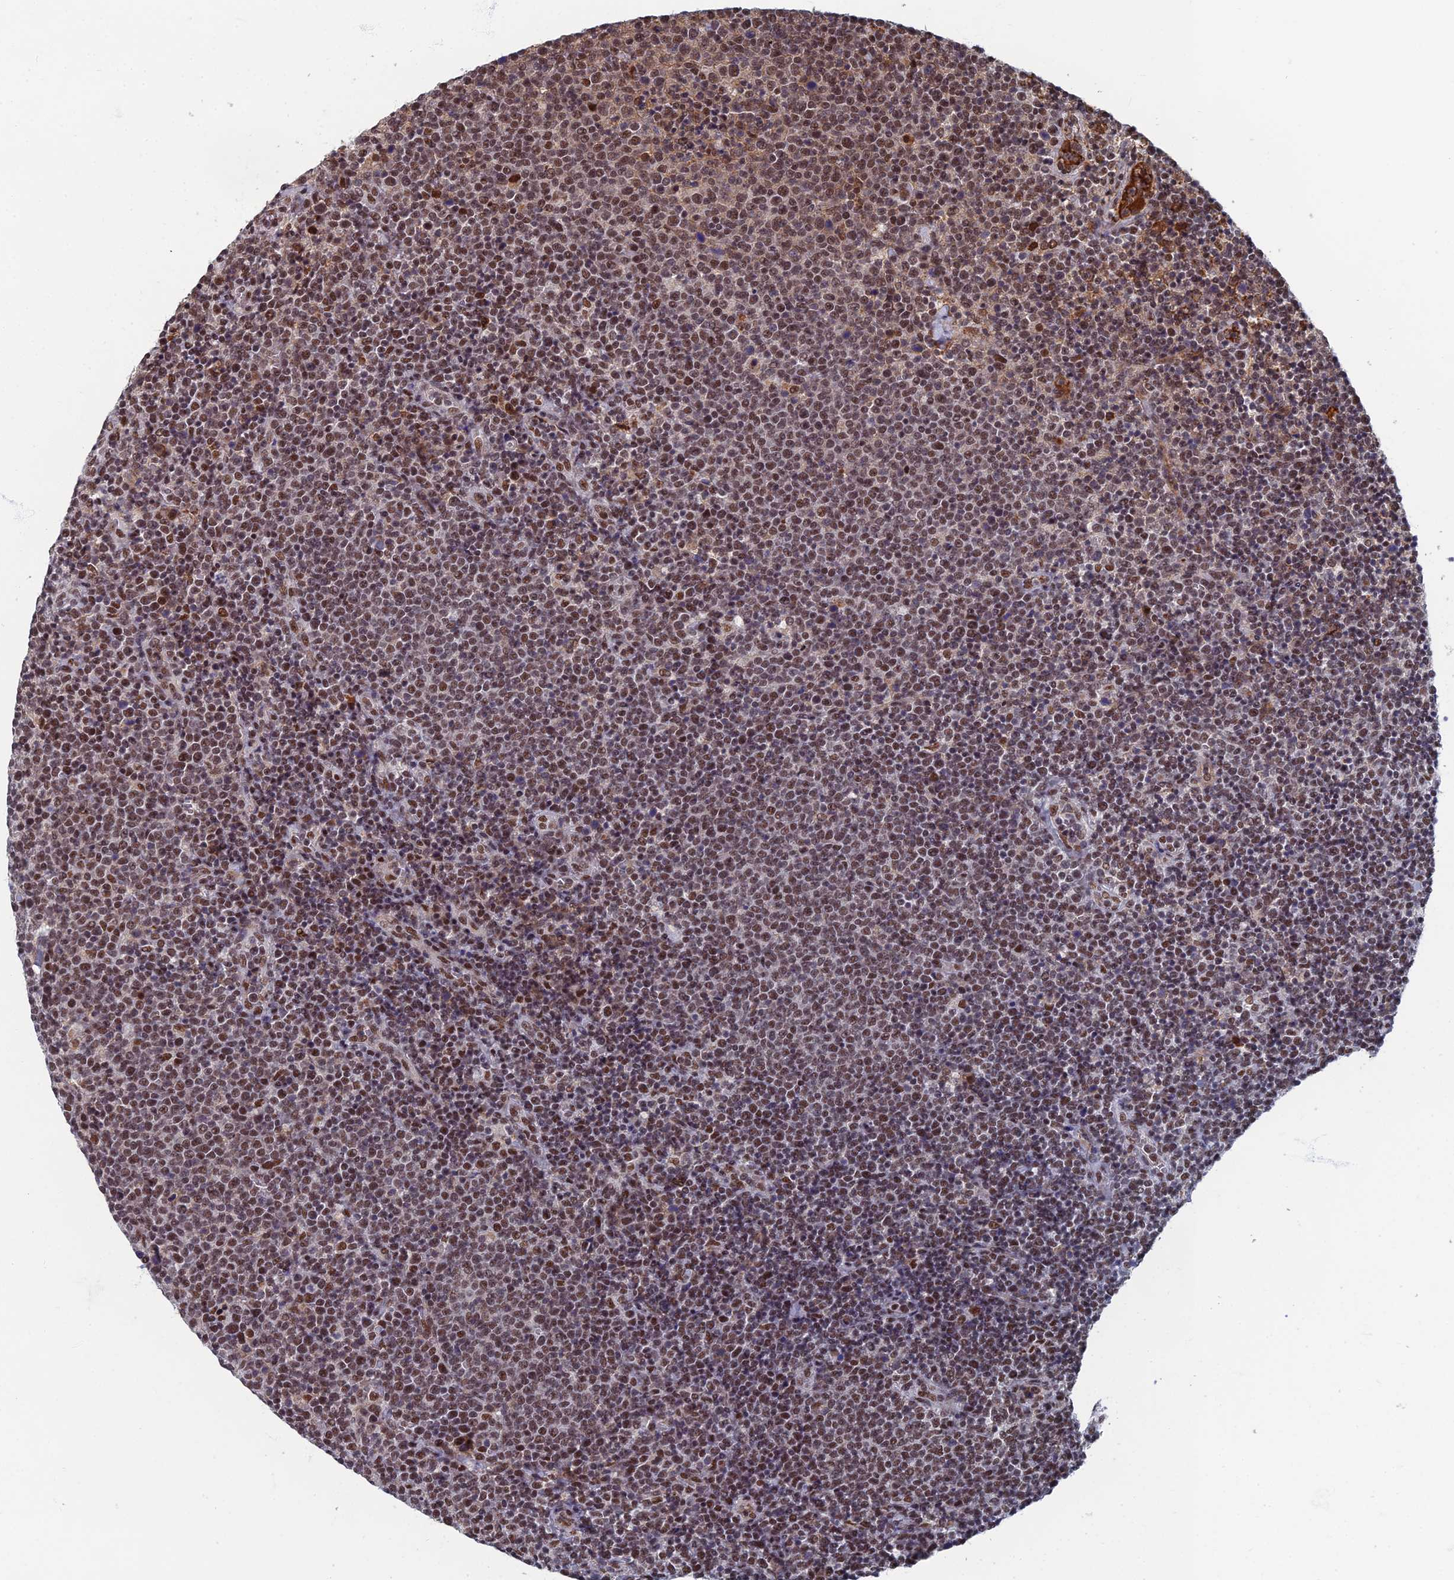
{"staining": {"intensity": "weak", "quantity": ">75%", "location": "nuclear"}, "tissue": "lymphoma", "cell_type": "Tumor cells", "image_type": "cancer", "snomed": [{"axis": "morphology", "description": "Malignant lymphoma, non-Hodgkin's type, High grade"}, {"axis": "topography", "description": "Lymph node"}], "caption": "DAB immunohistochemical staining of malignant lymphoma, non-Hodgkin's type (high-grade) reveals weak nuclear protein positivity in approximately >75% of tumor cells.", "gene": "TAF13", "patient": {"sex": "male", "age": 61}}